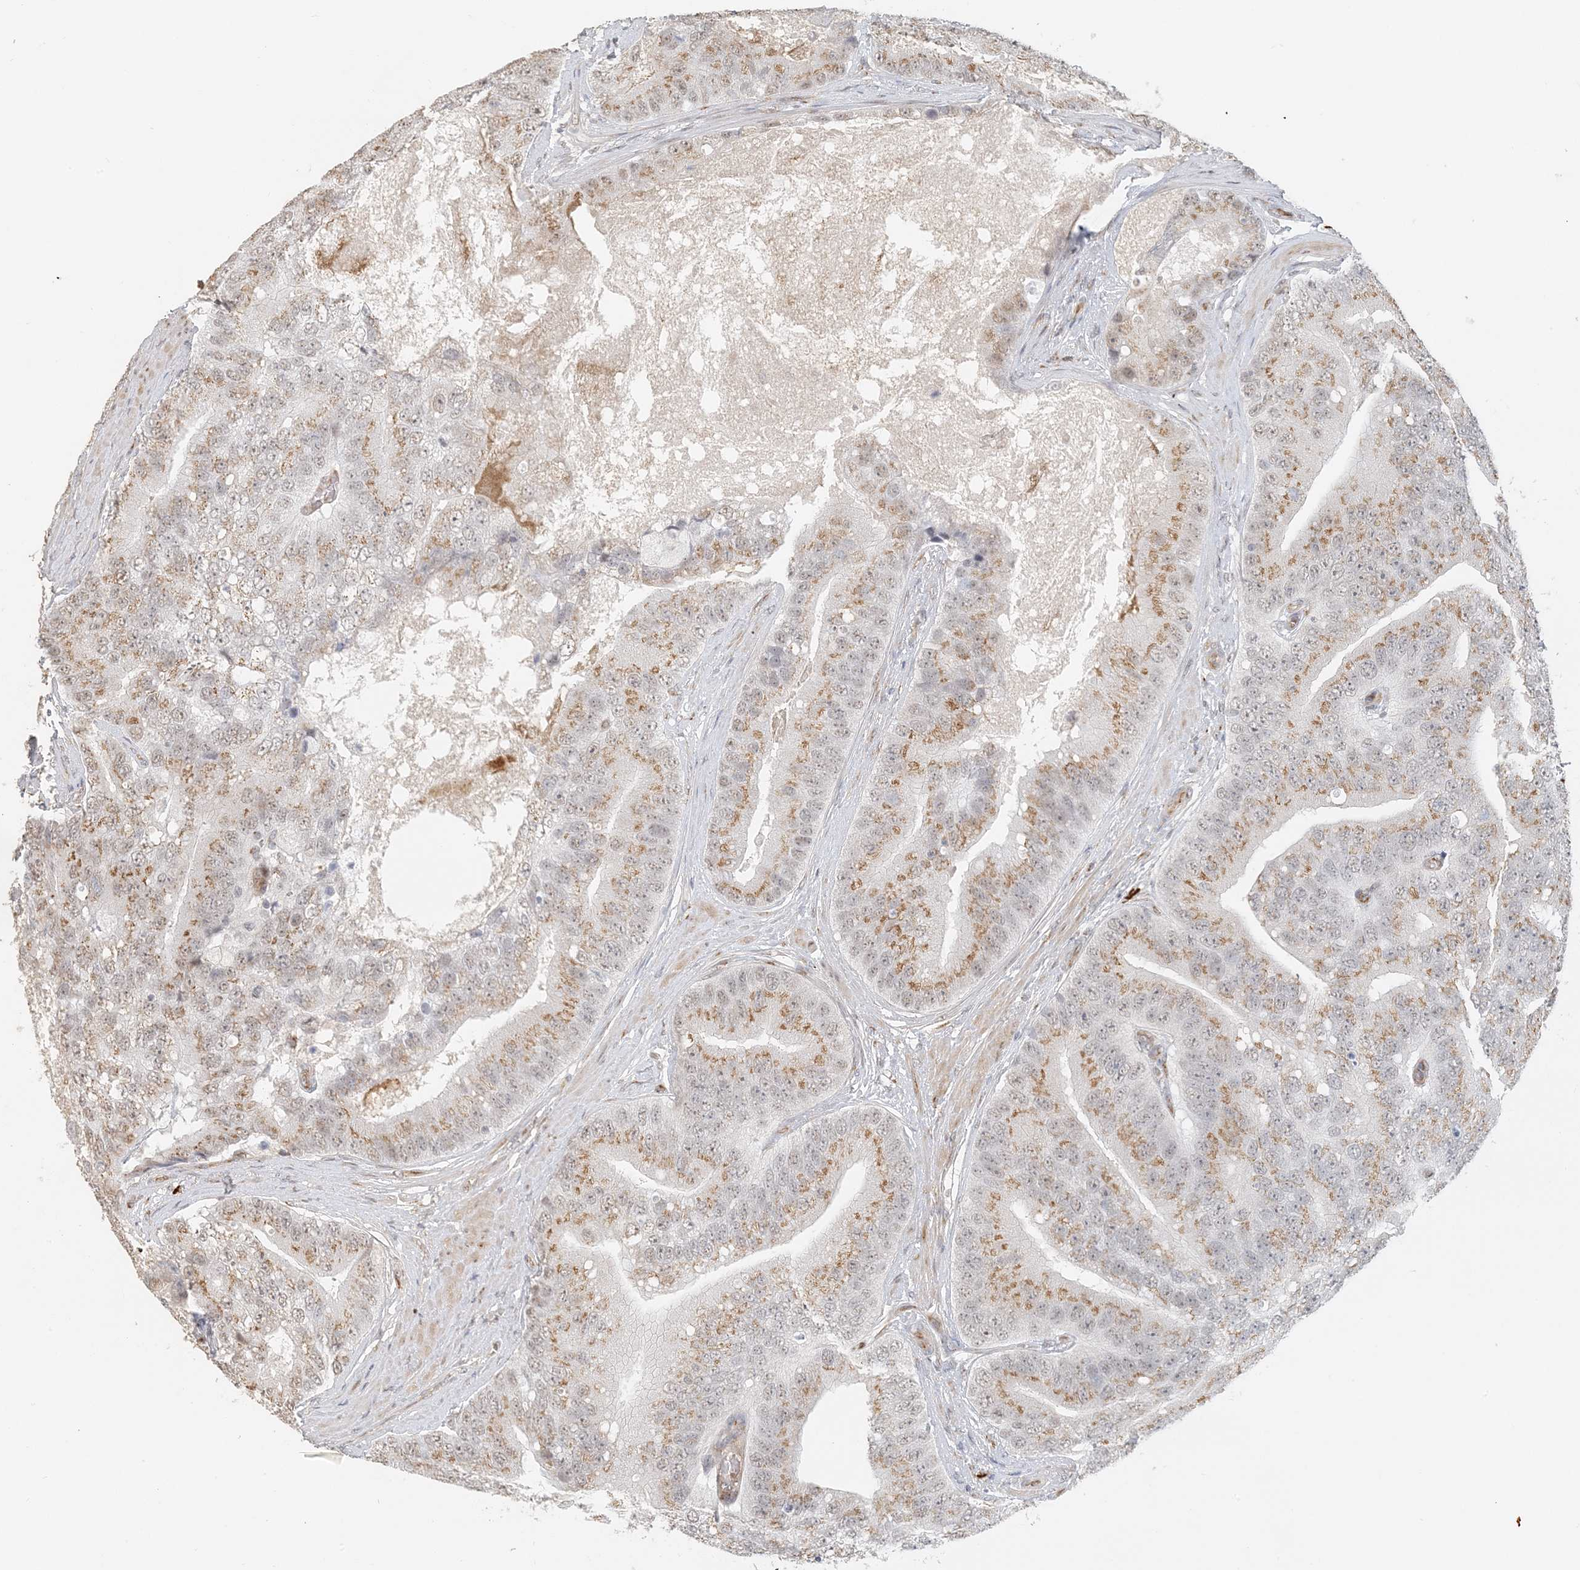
{"staining": {"intensity": "moderate", "quantity": "25%-75%", "location": "cytoplasmic/membranous"}, "tissue": "prostate cancer", "cell_type": "Tumor cells", "image_type": "cancer", "snomed": [{"axis": "morphology", "description": "Adenocarcinoma, High grade"}, {"axis": "topography", "description": "Prostate"}], "caption": "Tumor cells demonstrate moderate cytoplasmic/membranous positivity in about 25%-75% of cells in prostate cancer.", "gene": "ZCCHC4", "patient": {"sex": "male", "age": 70}}